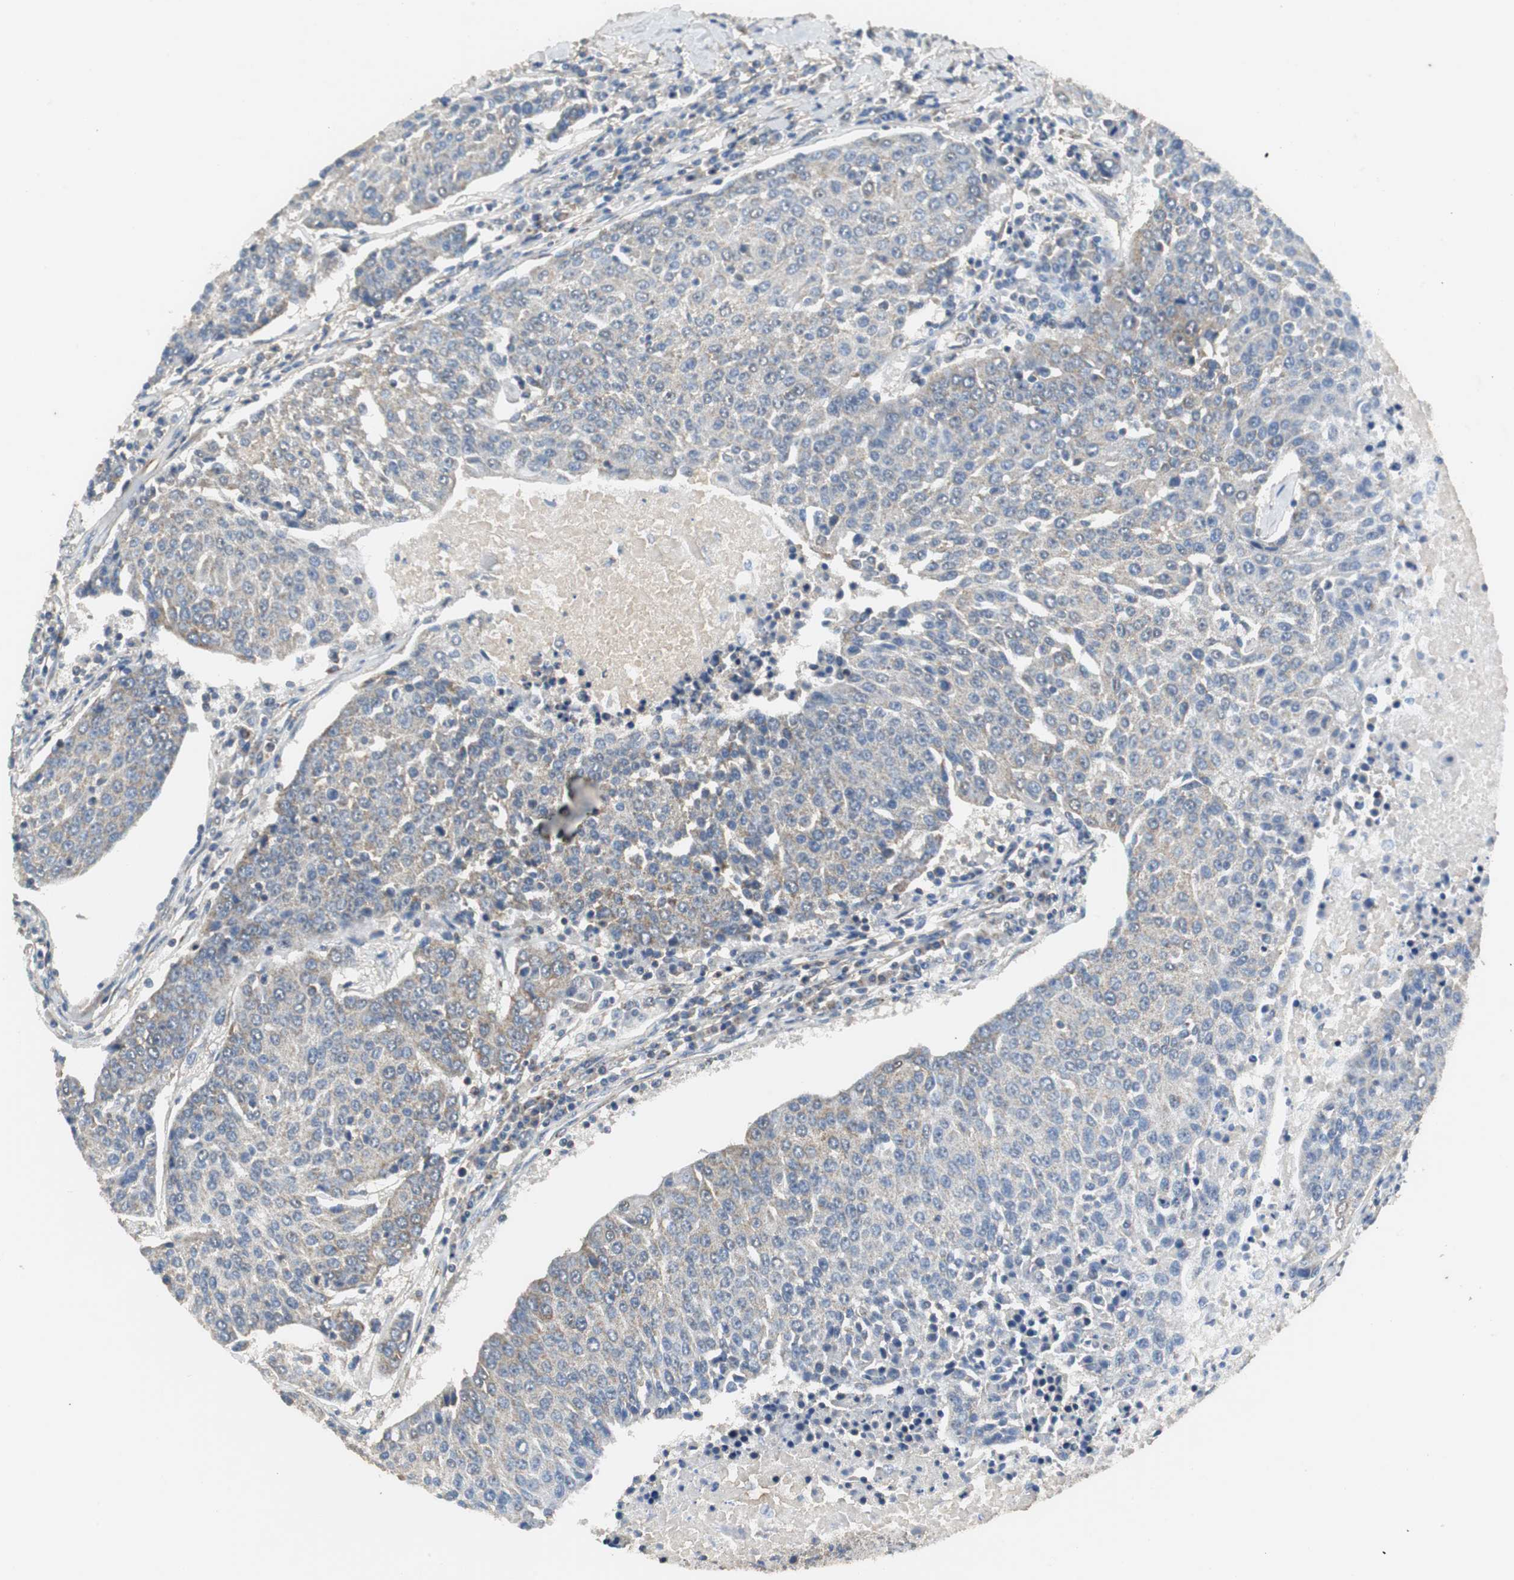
{"staining": {"intensity": "weak", "quantity": "<25%", "location": "cytoplasmic/membranous"}, "tissue": "urothelial cancer", "cell_type": "Tumor cells", "image_type": "cancer", "snomed": [{"axis": "morphology", "description": "Urothelial carcinoma, High grade"}, {"axis": "topography", "description": "Urinary bladder"}], "caption": "Immunohistochemistry image of neoplastic tissue: human urothelial carcinoma (high-grade) stained with DAB (3,3'-diaminobenzidine) shows no significant protein staining in tumor cells.", "gene": "NNT", "patient": {"sex": "female", "age": 85}}